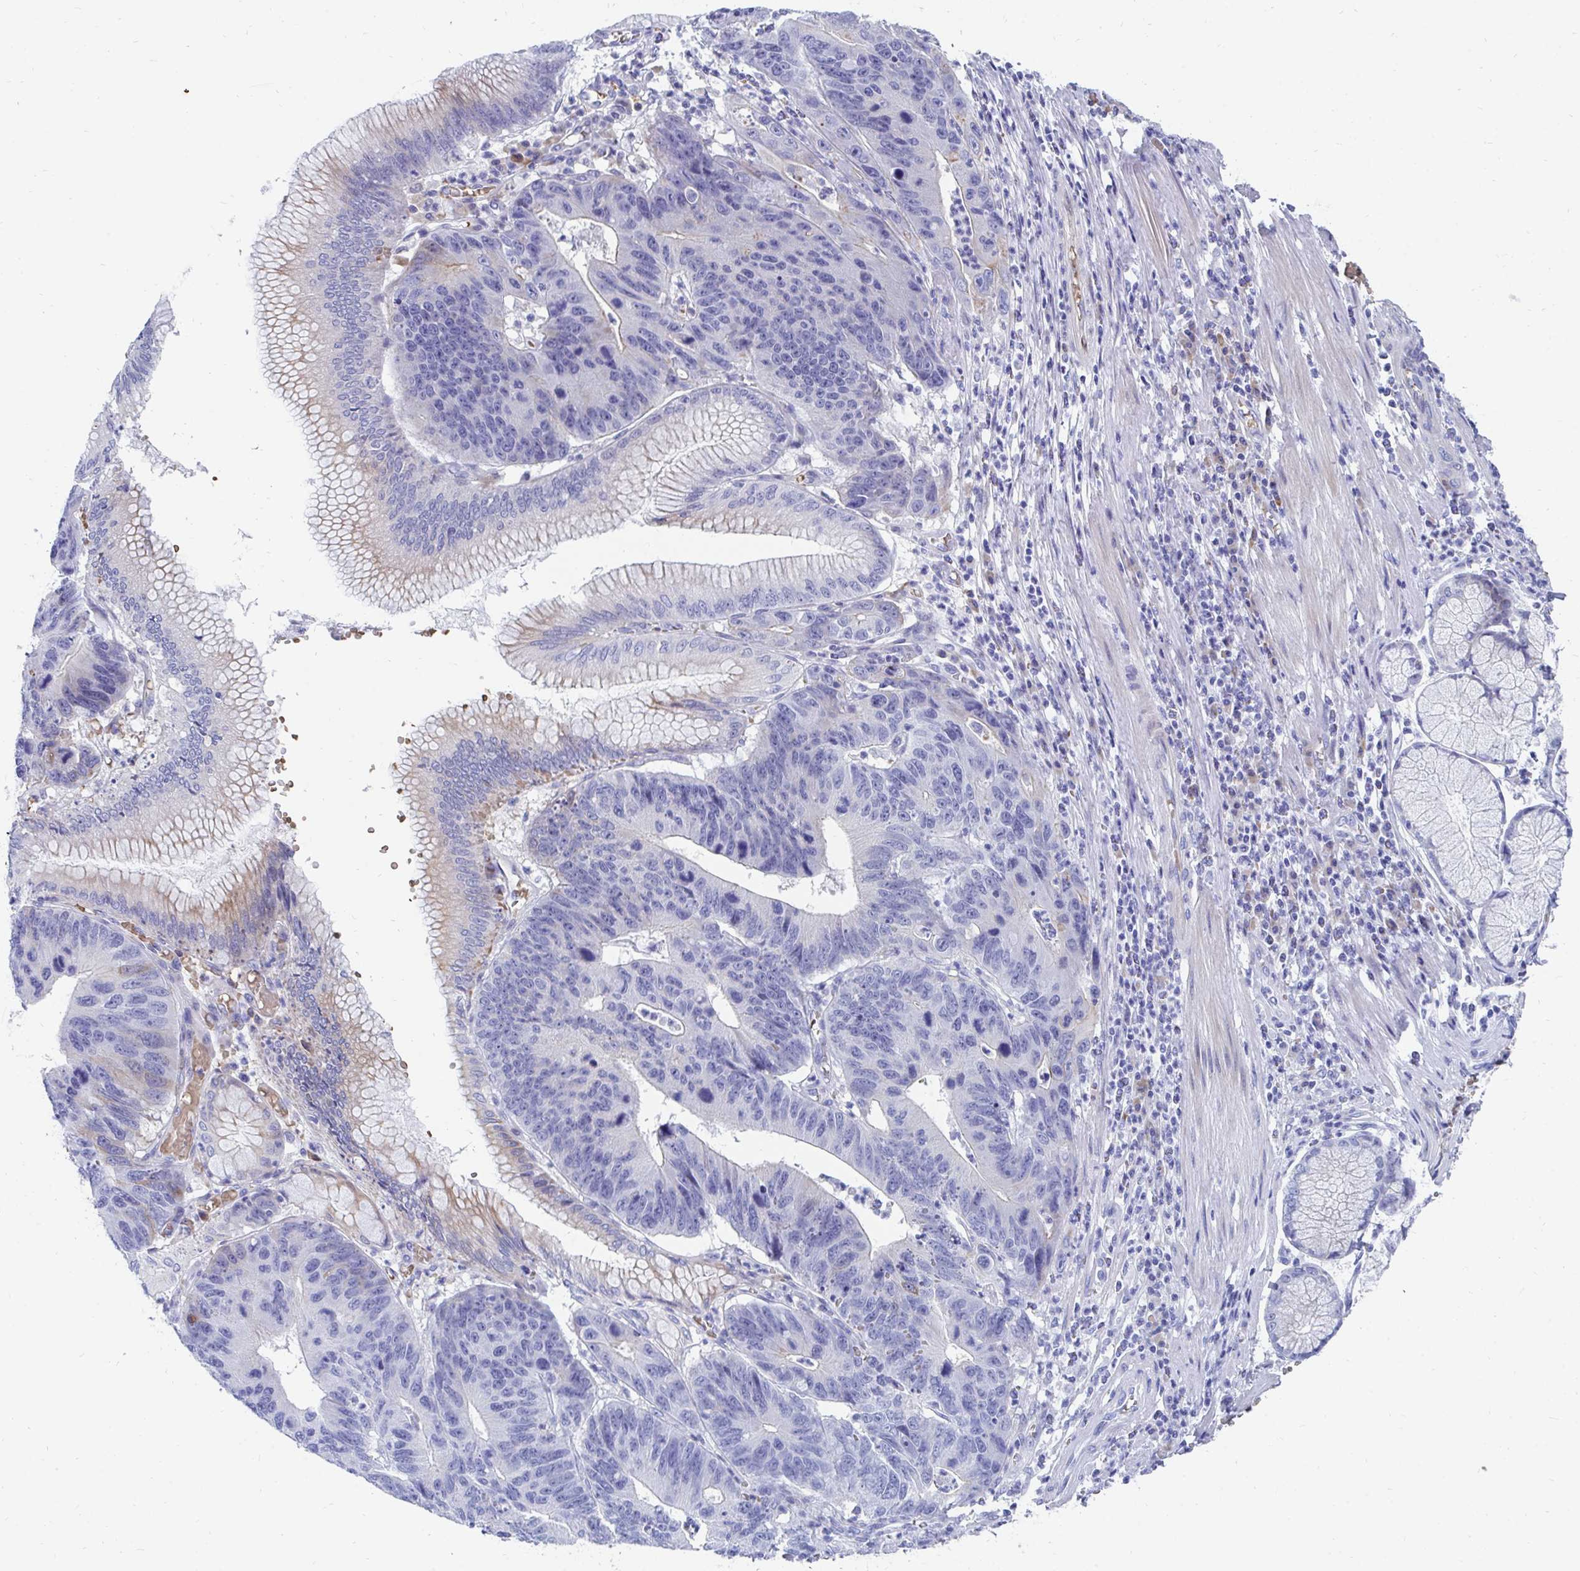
{"staining": {"intensity": "negative", "quantity": "none", "location": "none"}, "tissue": "stomach cancer", "cell_type": "Tumor cells", "image_type": "cancer", "snomed": [{"axis": "morphology", "description": "Adenocarcinoma, NOS"}, {"axis": "topography", "description": "Stomach"}], "caption": "Tumor cells show no significant staining in stomach cancer.", "gene": "MROH2B", "patient": {"sex": "male", "age": 59}}